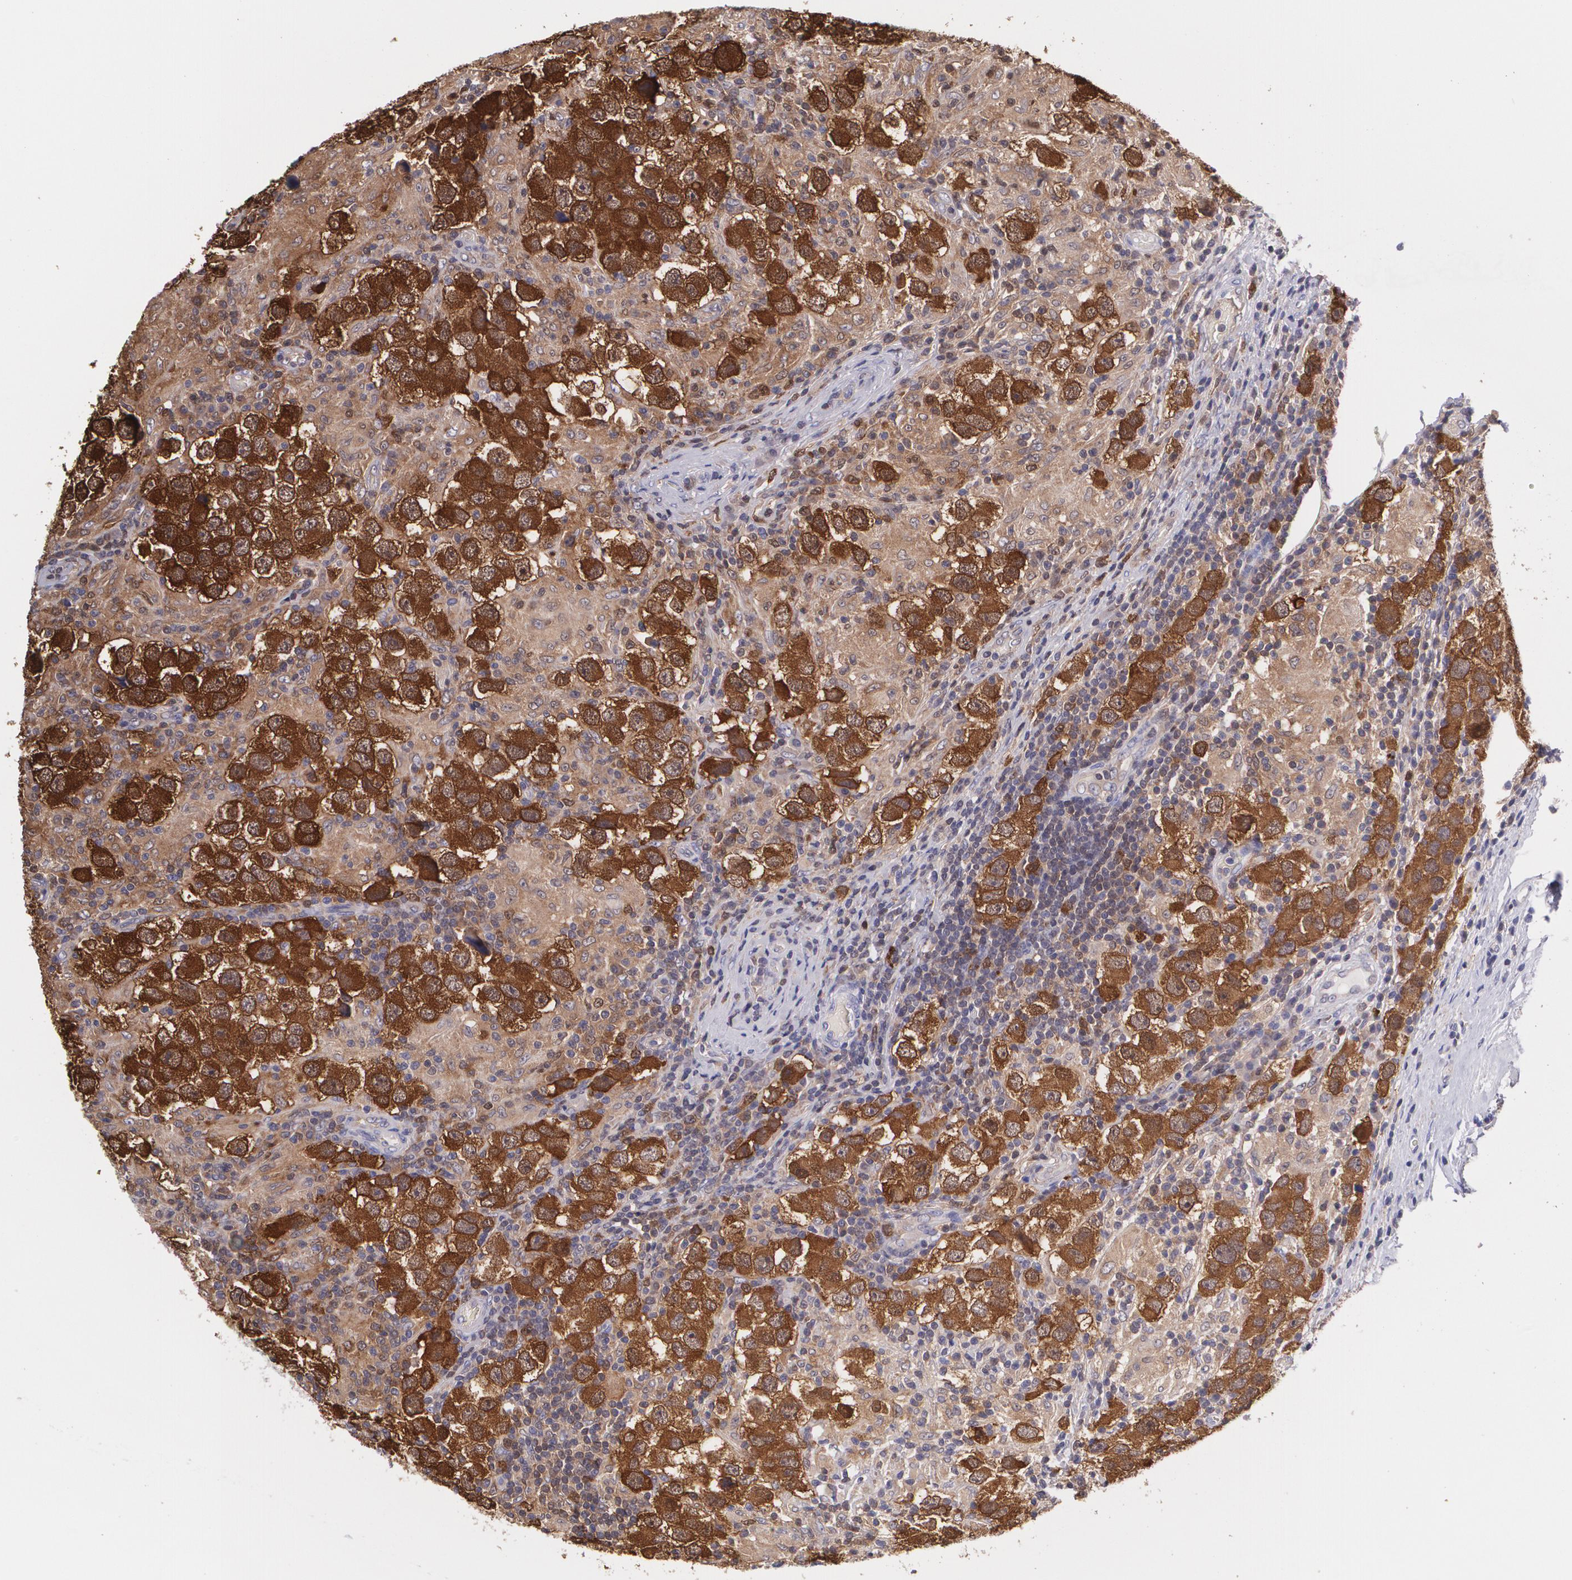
{"staining": {"intensity": "strong", "quantity": ">75%", "location": "cytoplasmic/membranous,nuclear"}, "tissue": "testis cancer", "cell_type": "Tumor cells", "image_type": "cancer", "snomed": [{"axis": "morphology", "description": "Carcinoma, Embryonal, NOS"}, {"axis": "topography", "description": "Testis"}], "caption": "Immunohistochemical staining of human testis cancer (embryonal carcinoma) exhibits high levels of strong cytoplasmic/membranous and nuclear expression in approximately >75% of tumor cells. (DAB (3,3'-diaminobenzidine) IHC, brown staining for protein, blue staining for nuclei).", "gene": "HSPH1", "patient": {"sex": "male", "age": 21}}